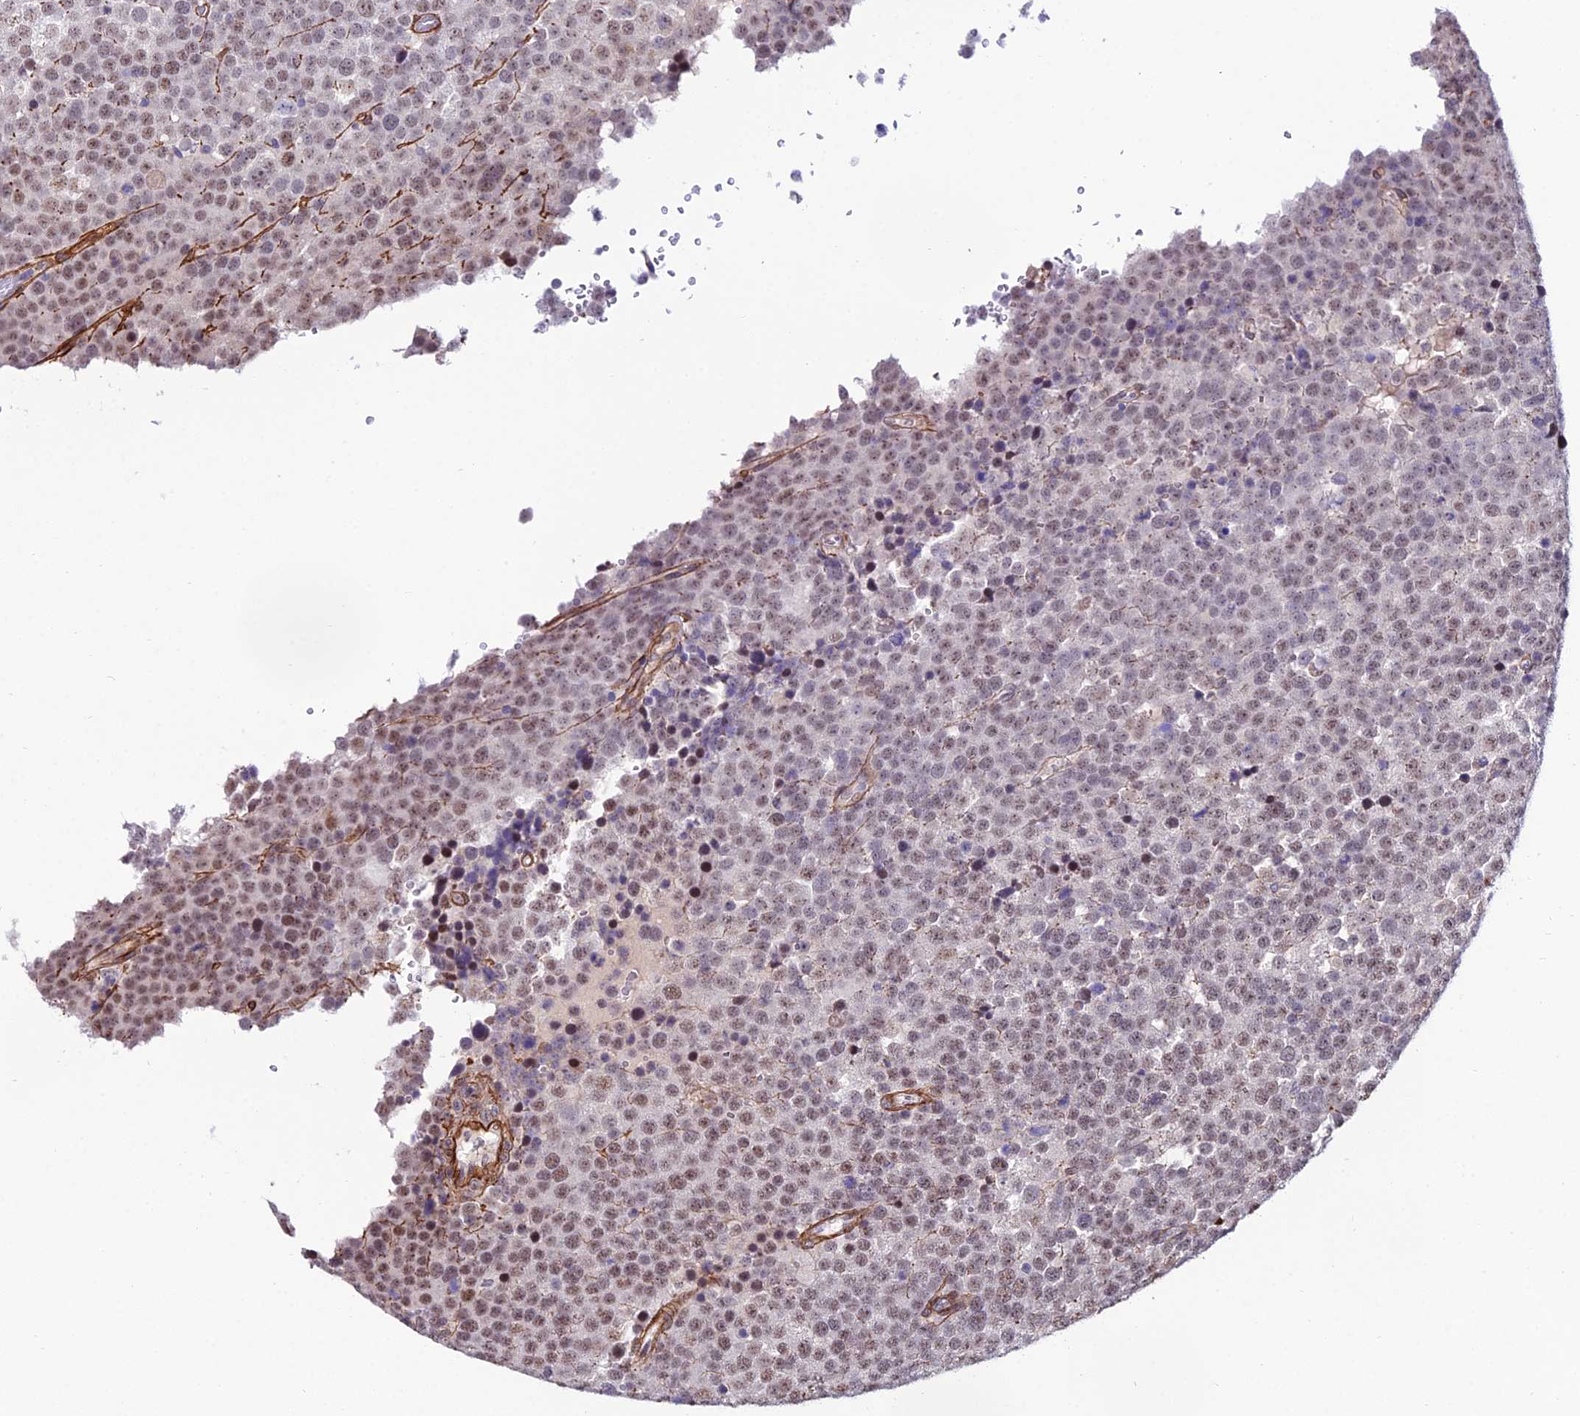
{"staining": {"intensity": "weak", "quantity": "25%-75%", "location": "nuclear"}, "tissue": "testis cancer", "cell_type": "Tumor cells", "image_type": "cancer", "snomed": [{"axis": "morphology", "description": "Seminoma, NOS"}, {"axis": "topography", "description": "Testis"}], "caption": "High-power microscopy captured an IHC micrograph of testis cancer, revealing weak nuclear staining in approximately 25%-75% of tumor cells. The staining was performed using DAB to visualize the protein expression in brown, while the nuclei were stained in blue with hematoxylin (Magnification: 20x).", "gene": "SYT15", "patient": {"sex": "male", "age": 71}}